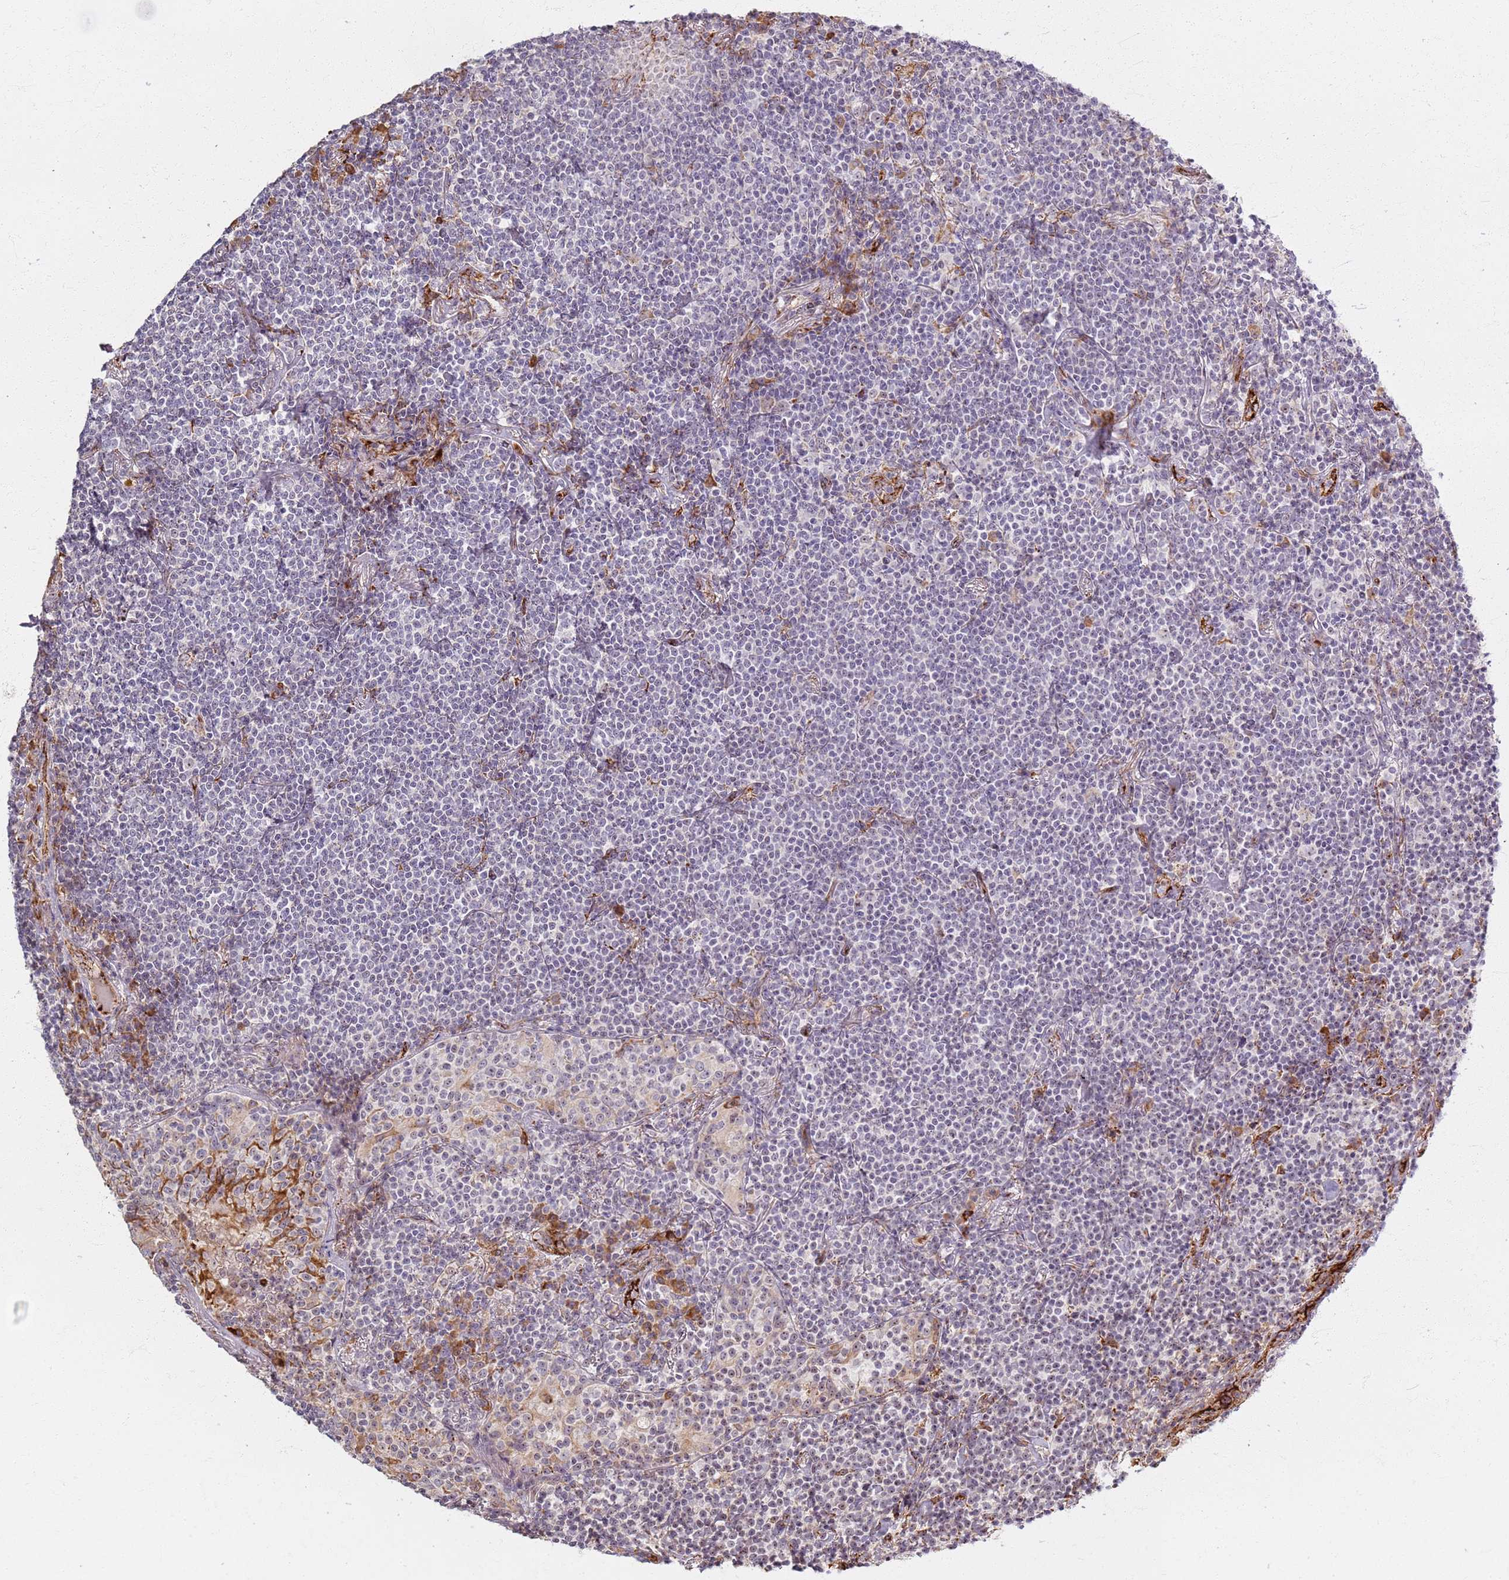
{"staining": {"intensity": "negative", "quantity": "none", "location": "none"}, "tissue": "lymphoma", "cell_type": "Tumor cells", "image_type": "cancer", "snomed": [{"axis": "morphology", "description": "Malignant lymphoma, non-Hodgkin's type, Low grade"}, {"axis": "topography", "description": "Lung"}], "caption": "Human lymphoma stained for a protein using immunohistochemistry demonstrates no staining in tumor cells.", "gene": "KRI1", "patient": {"sex": "female", "age": 71}}